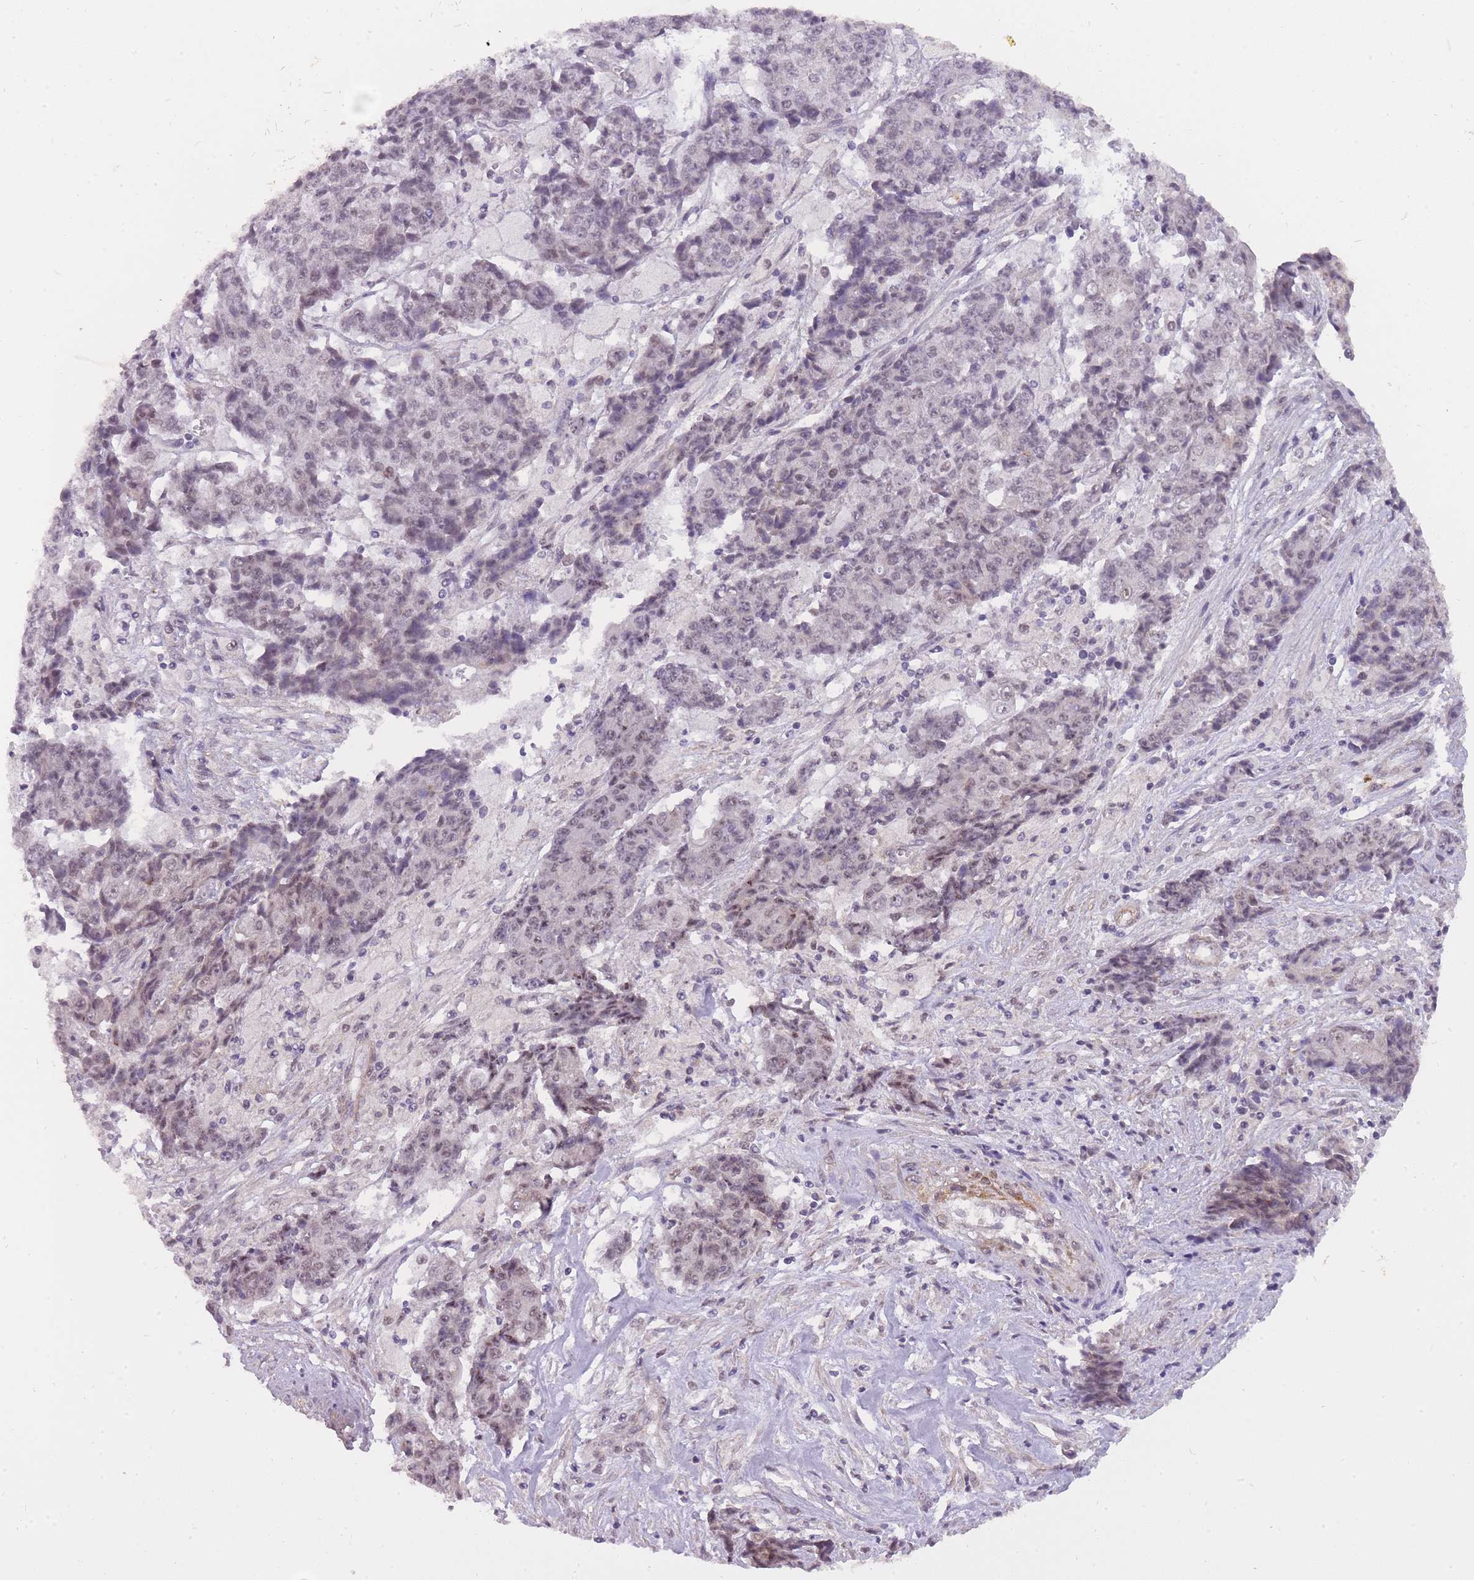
{"staining": {"intensity": "weak", "quantity": "25%-75%", "location": "nuclear"}, "tissue": "ovarian cancer", "cell_type": "Tumor cells", "image_type": "cancer", "snomed": [{"axis": "morphology", "description": "Carcinoma, endometroid"}, {"axis": "topography", "description": "Ovary"}], "caption": "DAB (3,3'-diaminobenzidine) immunohistochemical staining of human ovarian cancer (endometroid carcinoma) displays weak nuclear protein staining in approximately 25%-75% of tumor cells.", "gene": "TIGD1", "patient": {"sex": "female", "age": 42}}